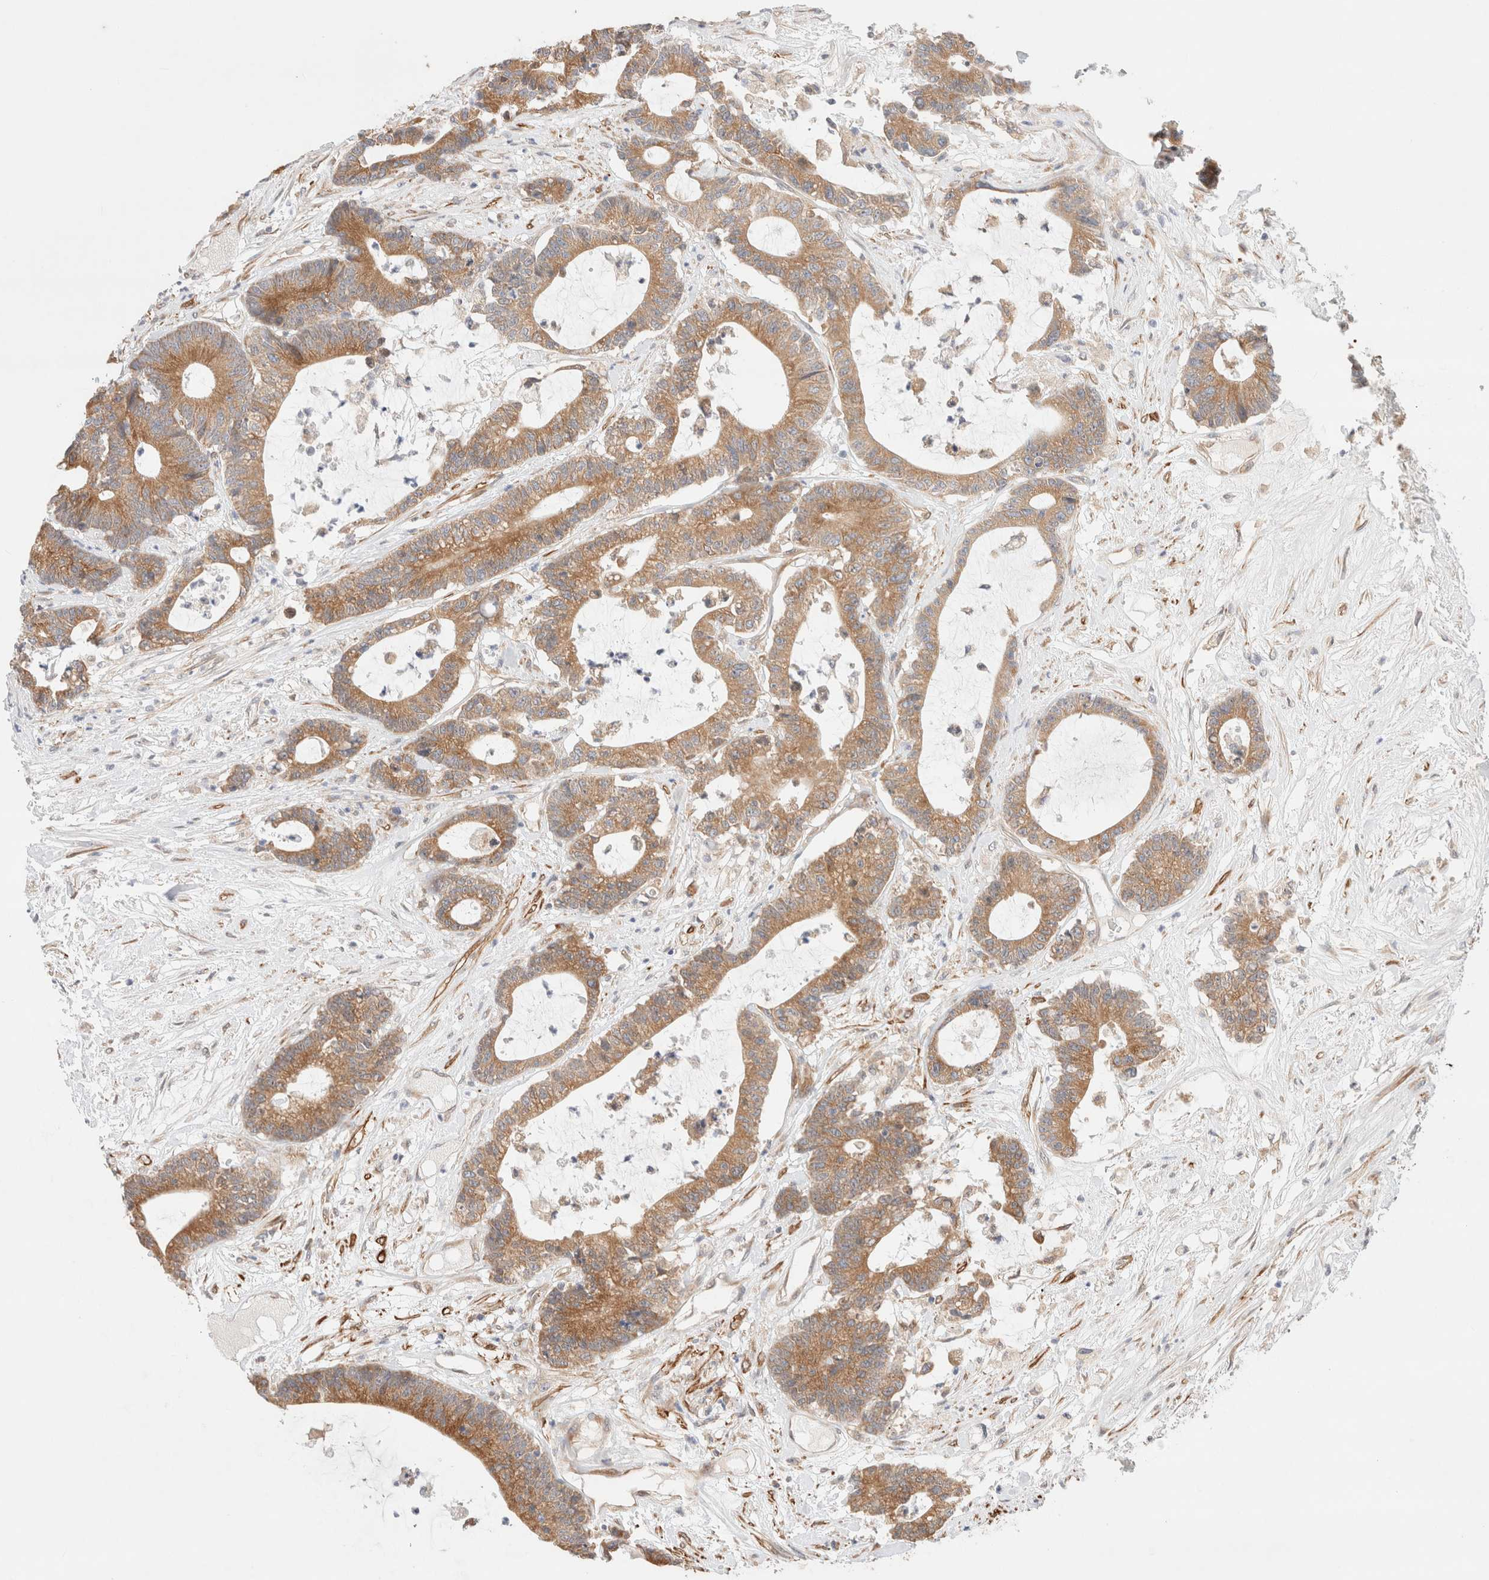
{"staining": {"intensity": "moderate", "quantity": ">75%", "location": "cytoplasmic/membranous"}, "tissue": "colorectal cancer", "cell_type": "Tumor cells", "image_type": "cancer", "snomed": [{"axis": "morphology", "description": "Adenocarcinoma, NOS"}, {"axis": "topography", "description": "Colon"}], "caption": "Tumor cells exhibit medium levels of moderate cytoplasmic/membranous staining in about >75% of cells in colorectal cancer (adenocarcinoma).", "gene": "RRP15", "patient": {"sex": "female", "age": 84}}